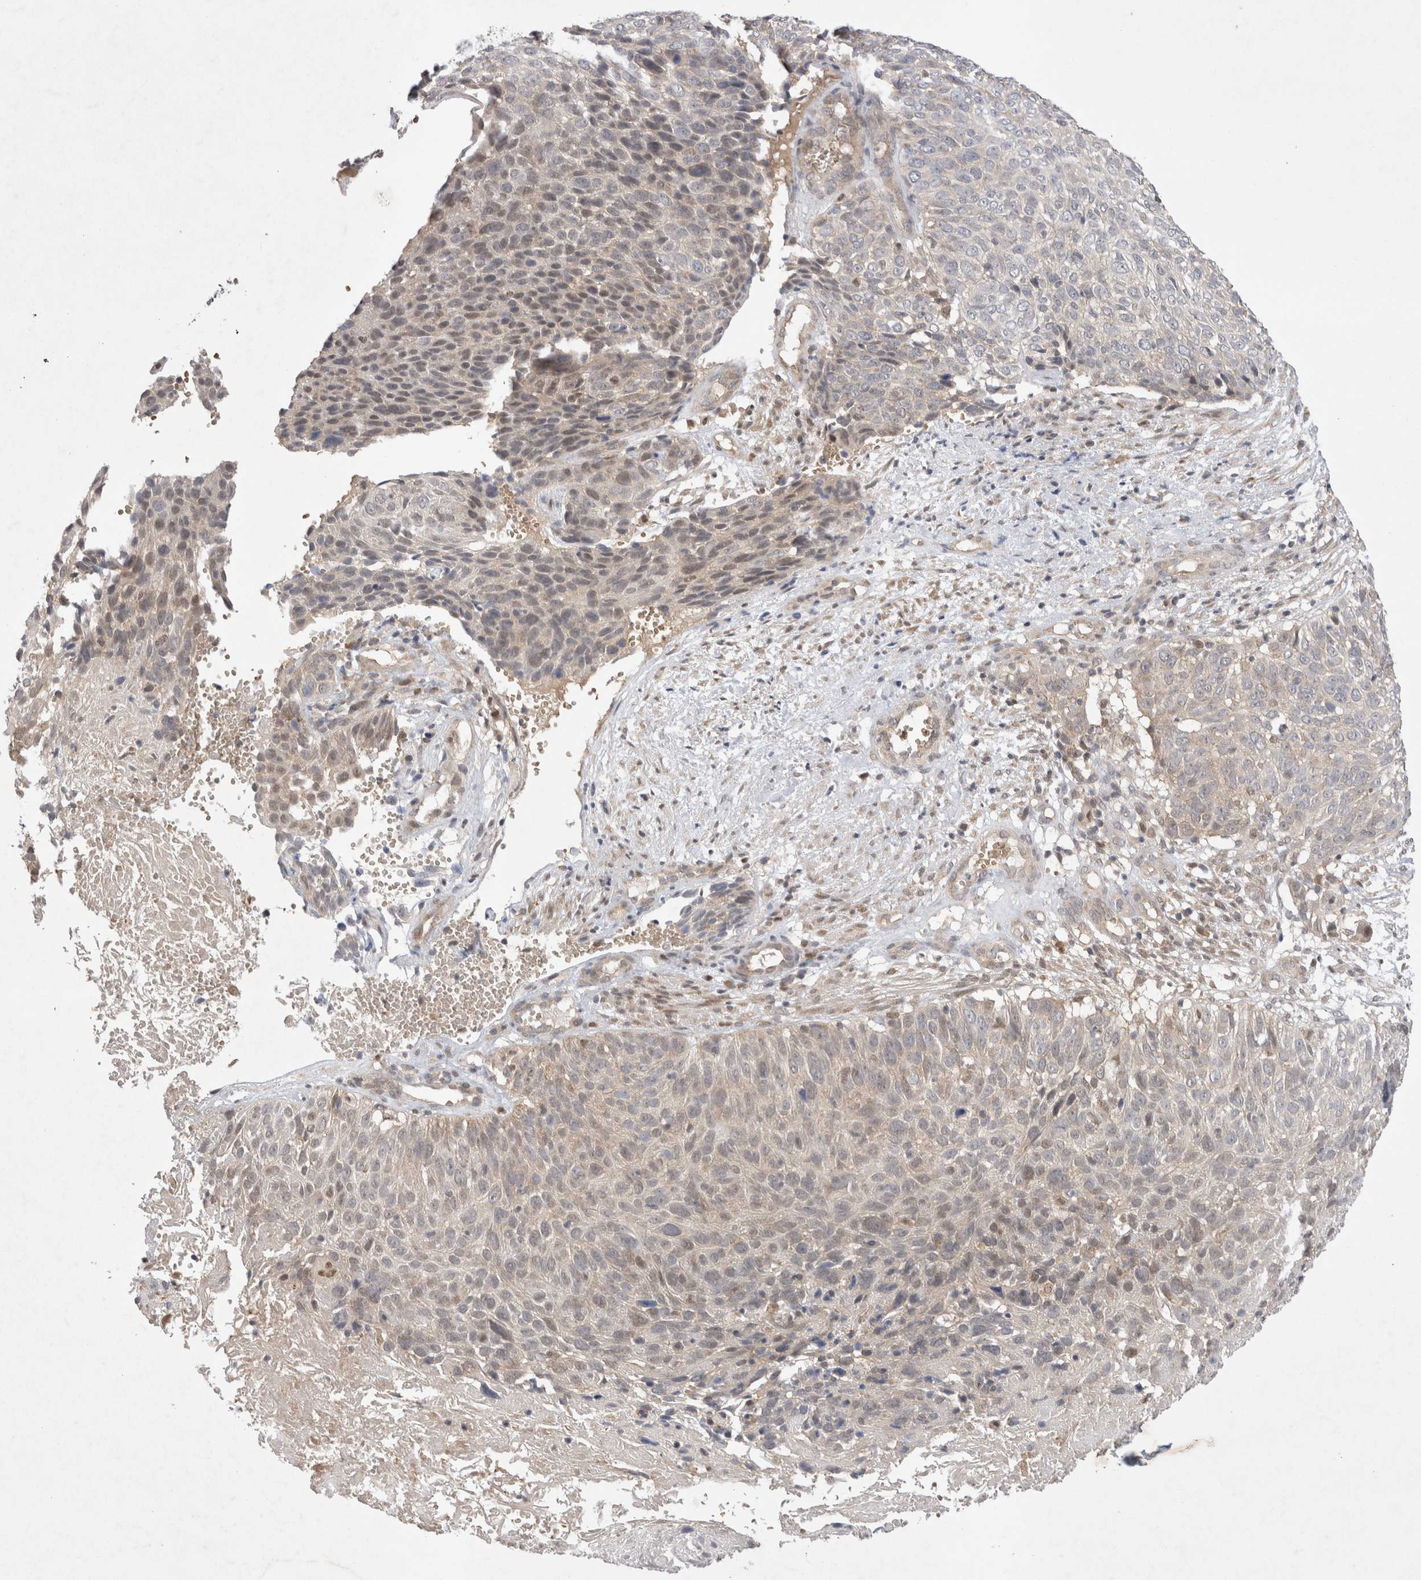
{"staining": {"intensity": "weak", "quantity": "25%-75%", "location": "nuclear"}, "tissue": "cervical cancer", "cell_type": "Tumor cells", "image_type": "cancer", "snomed": [{"axis": "morphology", "description": "Squamous cell carcinoma, NOS"}, {"axis": "topography", "description": "Cervix"}], "caption": "The histopathology image reveals a brown stain indicating the presence of a protein in the nuclear of tumor cells in squamous cell carcinoma (cervical).", "gene": "EIF3E", "patient": {"sex": "female", "age": 74}}